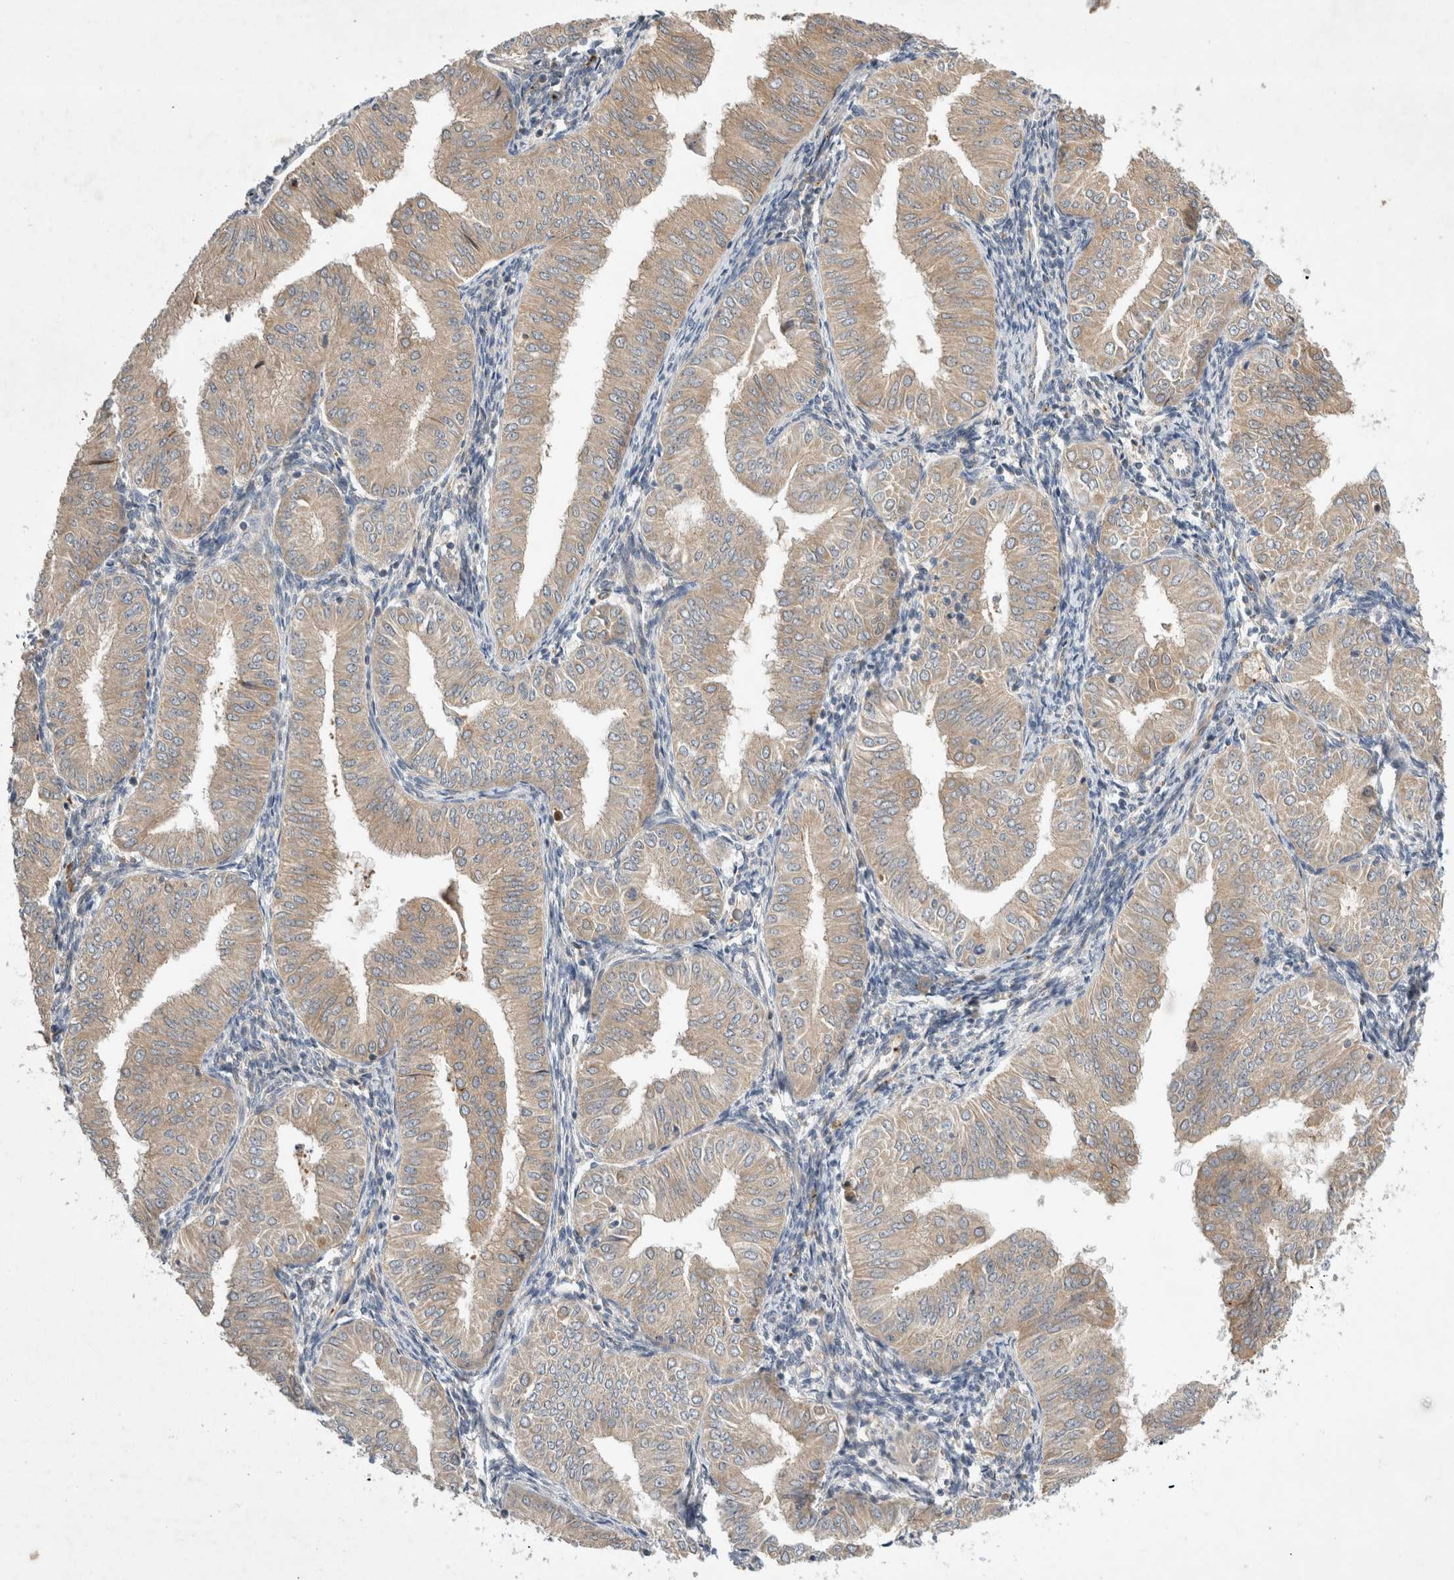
{"staining": {"intensity": "weak", "quantity": ">75%", "location": "cytoplasmic/membranous"}, "tissue": "endometrial cancer", "cell_type": "Tumor cells", "image_type": "cancer", "snomed": [{"axis": "morphology", "description": "Normal tissue, NOS"}, {"axis": "morphology", "description": "Adenocarcinoma, NOS"}, {"axis": "topography", "description": "Endometrium"}], "caption": "A low amount of weak cytoplasmic/membranous staining is seen in approximately >75% of tumor cells in endometrial cancer (adenocarcinoma) tissue.", "gene": "ARMC9", "patient": {"sex": "female", "age": 53}}